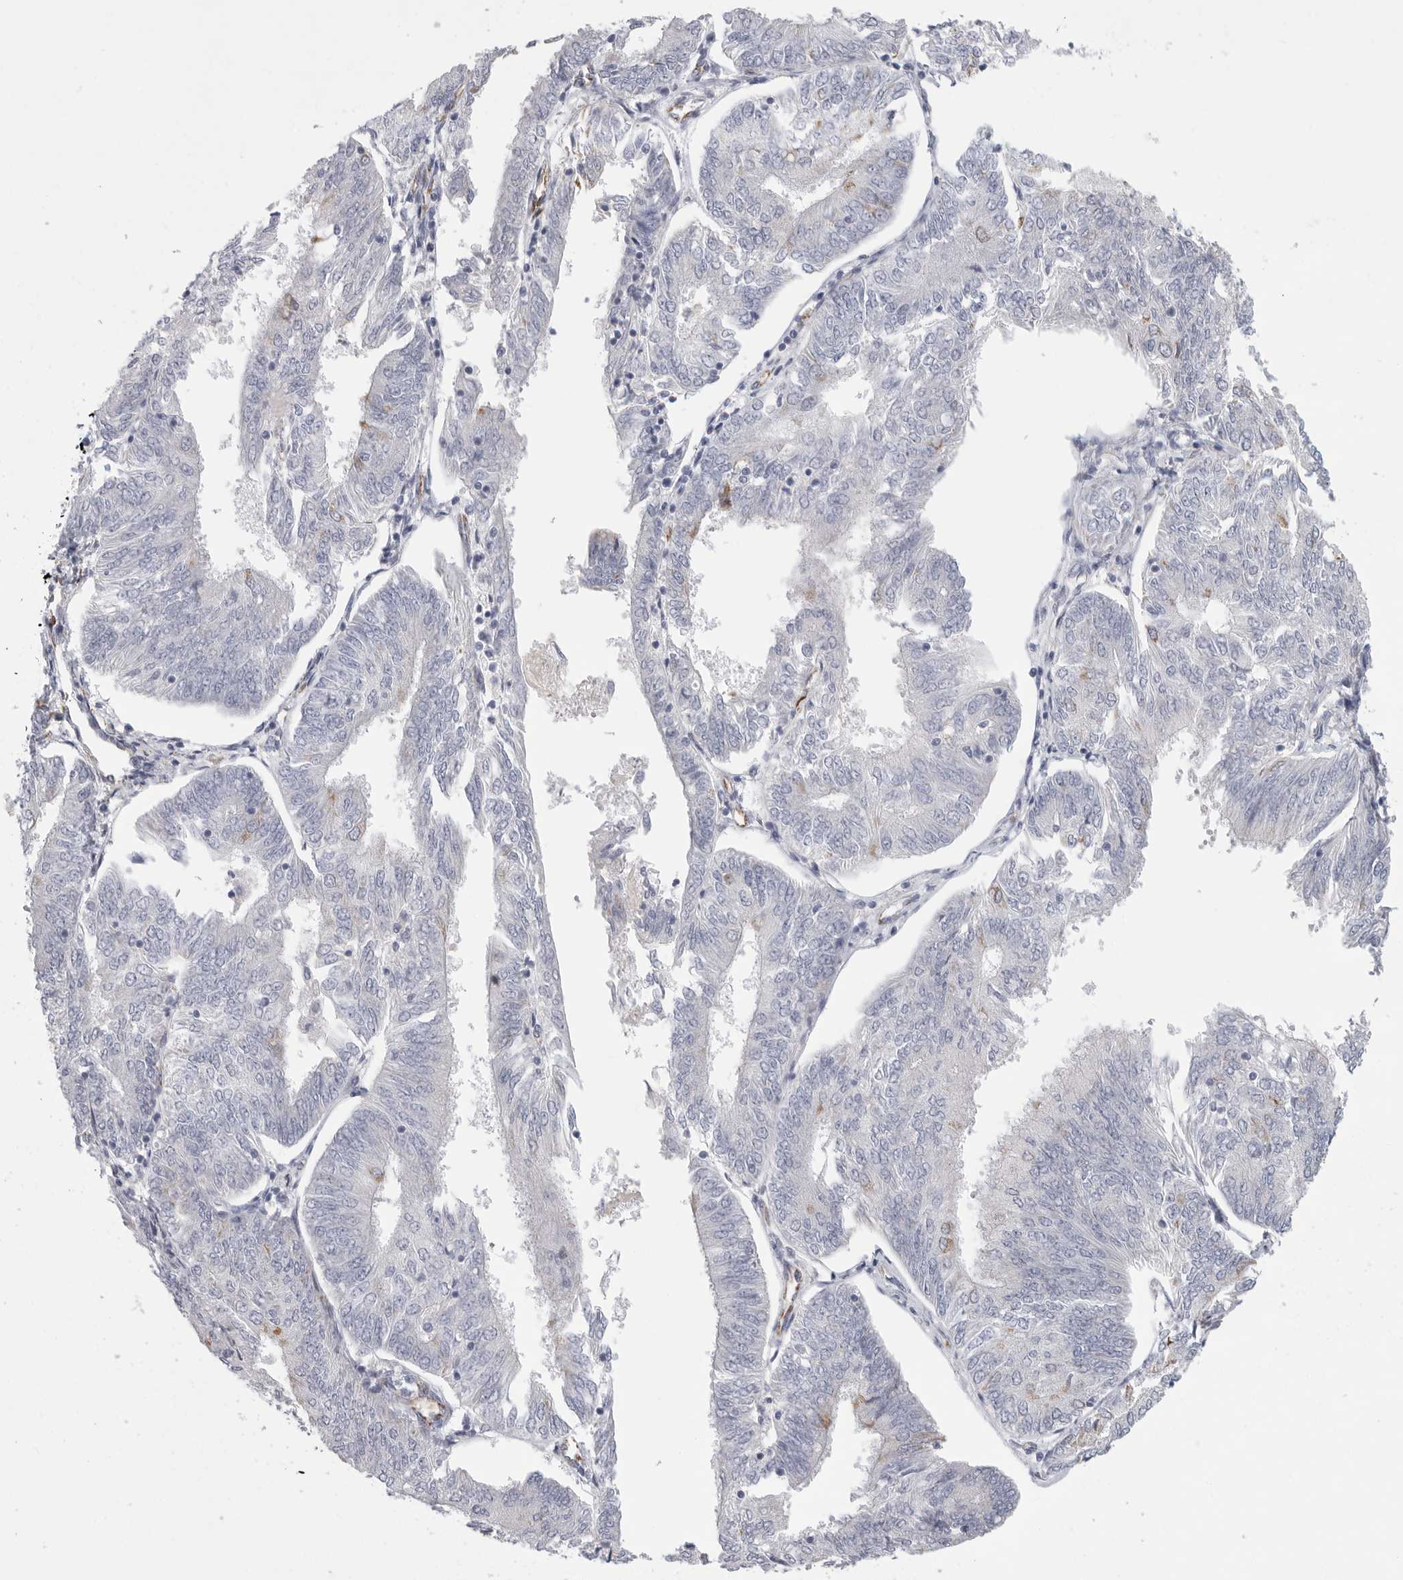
{"staining": {"intensity": "weak", "quantity": "<25%", "location": "cytoplasmic/membranous"}, "tissue": "endometrial cancer", "cell_type": "Tumor cells", "image_type": "cancer", "snomed": [{"axis": "morphology", "description": "Adenocarcinoma, NOS"}, {"axis": "topography", "description": "Endometrium"}], "caption": "Immunohistochemical staining of human adenocarcinoma (endometrial) reveals no significant staining in tumor cells.", "gene": "ELP3", "patient": {"sex": "female", "age": 58}}